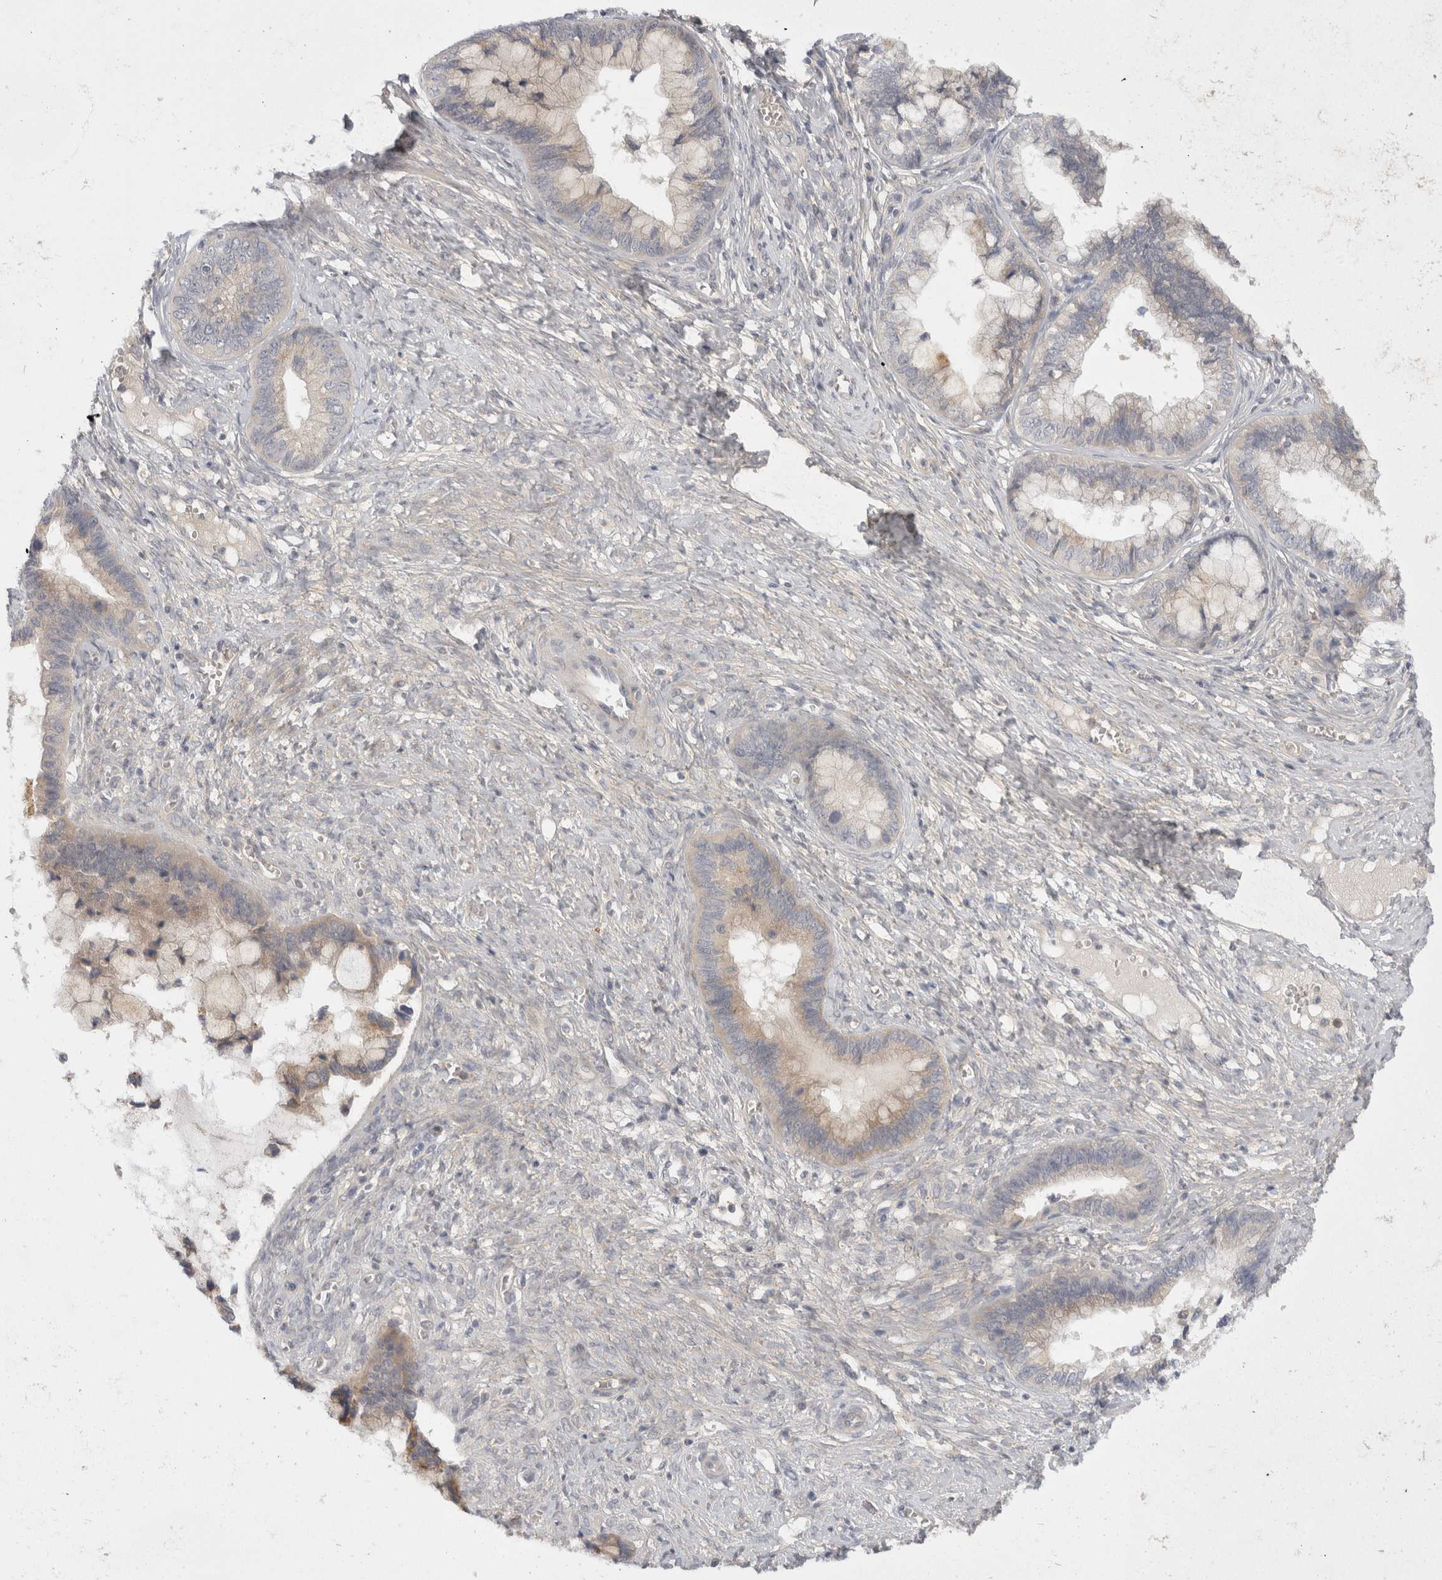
{"staining": {"intensity": "weak", "quantity": "<25%", "location": "cytoplasmic/membranous"}, "tissue": "cervical cancer", "cell_type": "Tumor cells", "image_type": "cancer", "snomed": [{"axis": "morphology", "description": "Adenocarcinoma, NOS"}, {"axis": "topography", "description": "Cervix"}], "caption": "Immunohistochemistry (IHC) of human cervical adenocarcinoma demonstrates no expression in tumor cells.", "gene": "TOM1L2", "patient": {"sex": "female", "age": 44}}